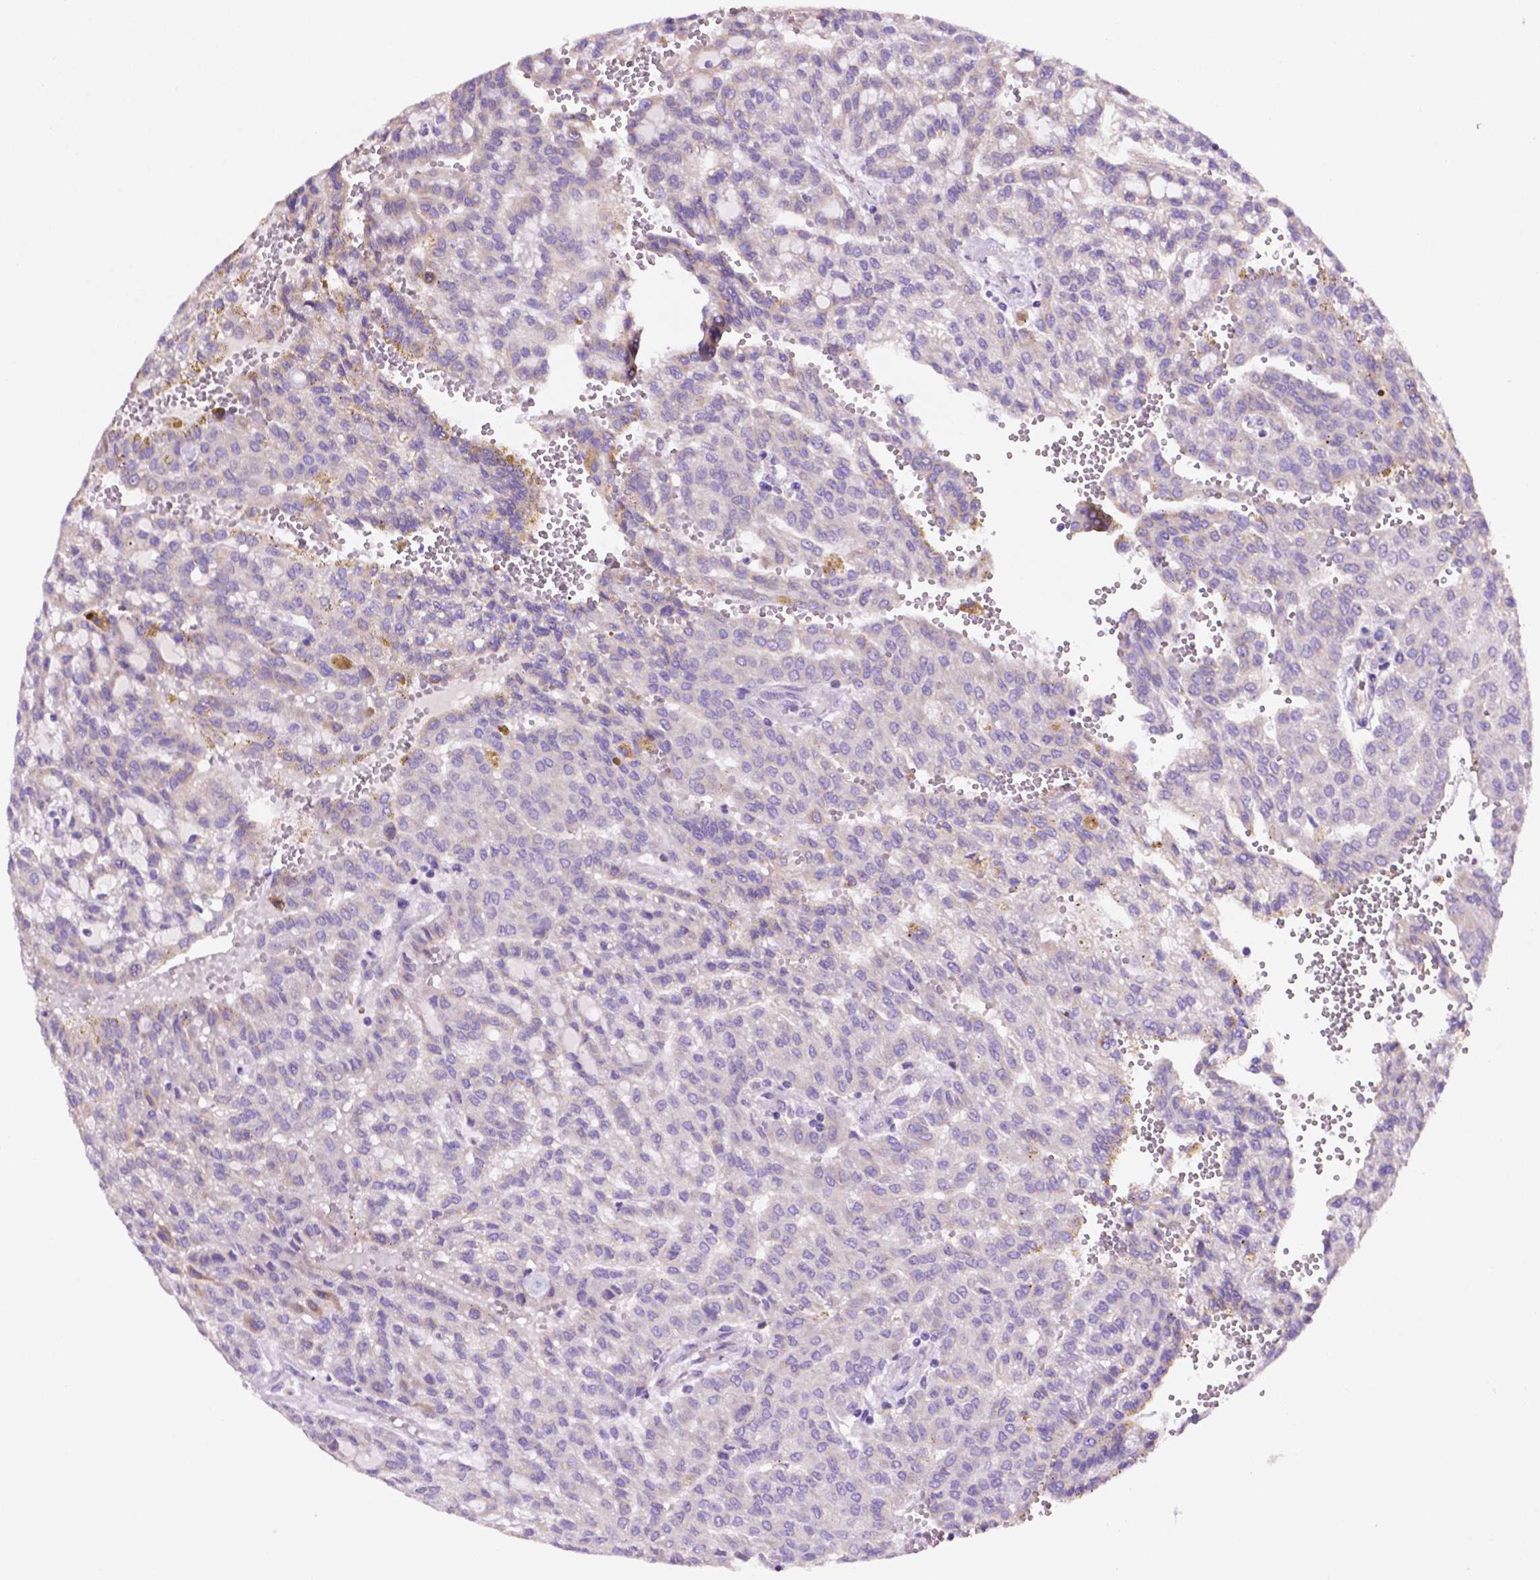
{"staining": {"intensity": "negative", "quantity": "none", "location": "none"}, "tissue": "renal cancer", "cell_type": "Tumor cells", "image_type": "cancer", "snomed": [{"axis": "morphology", "description": "Adenocarcinoma, NOS"}, {"axis": "topography", "description": "Kidney"}], "caption": "An immunohistochemistry histopathology image of renal cancer is shown. There is no staining in tumor cells of renal cancer.", "gene": "CEACAM7", "patient": {"sex": "male", "age": 63}}